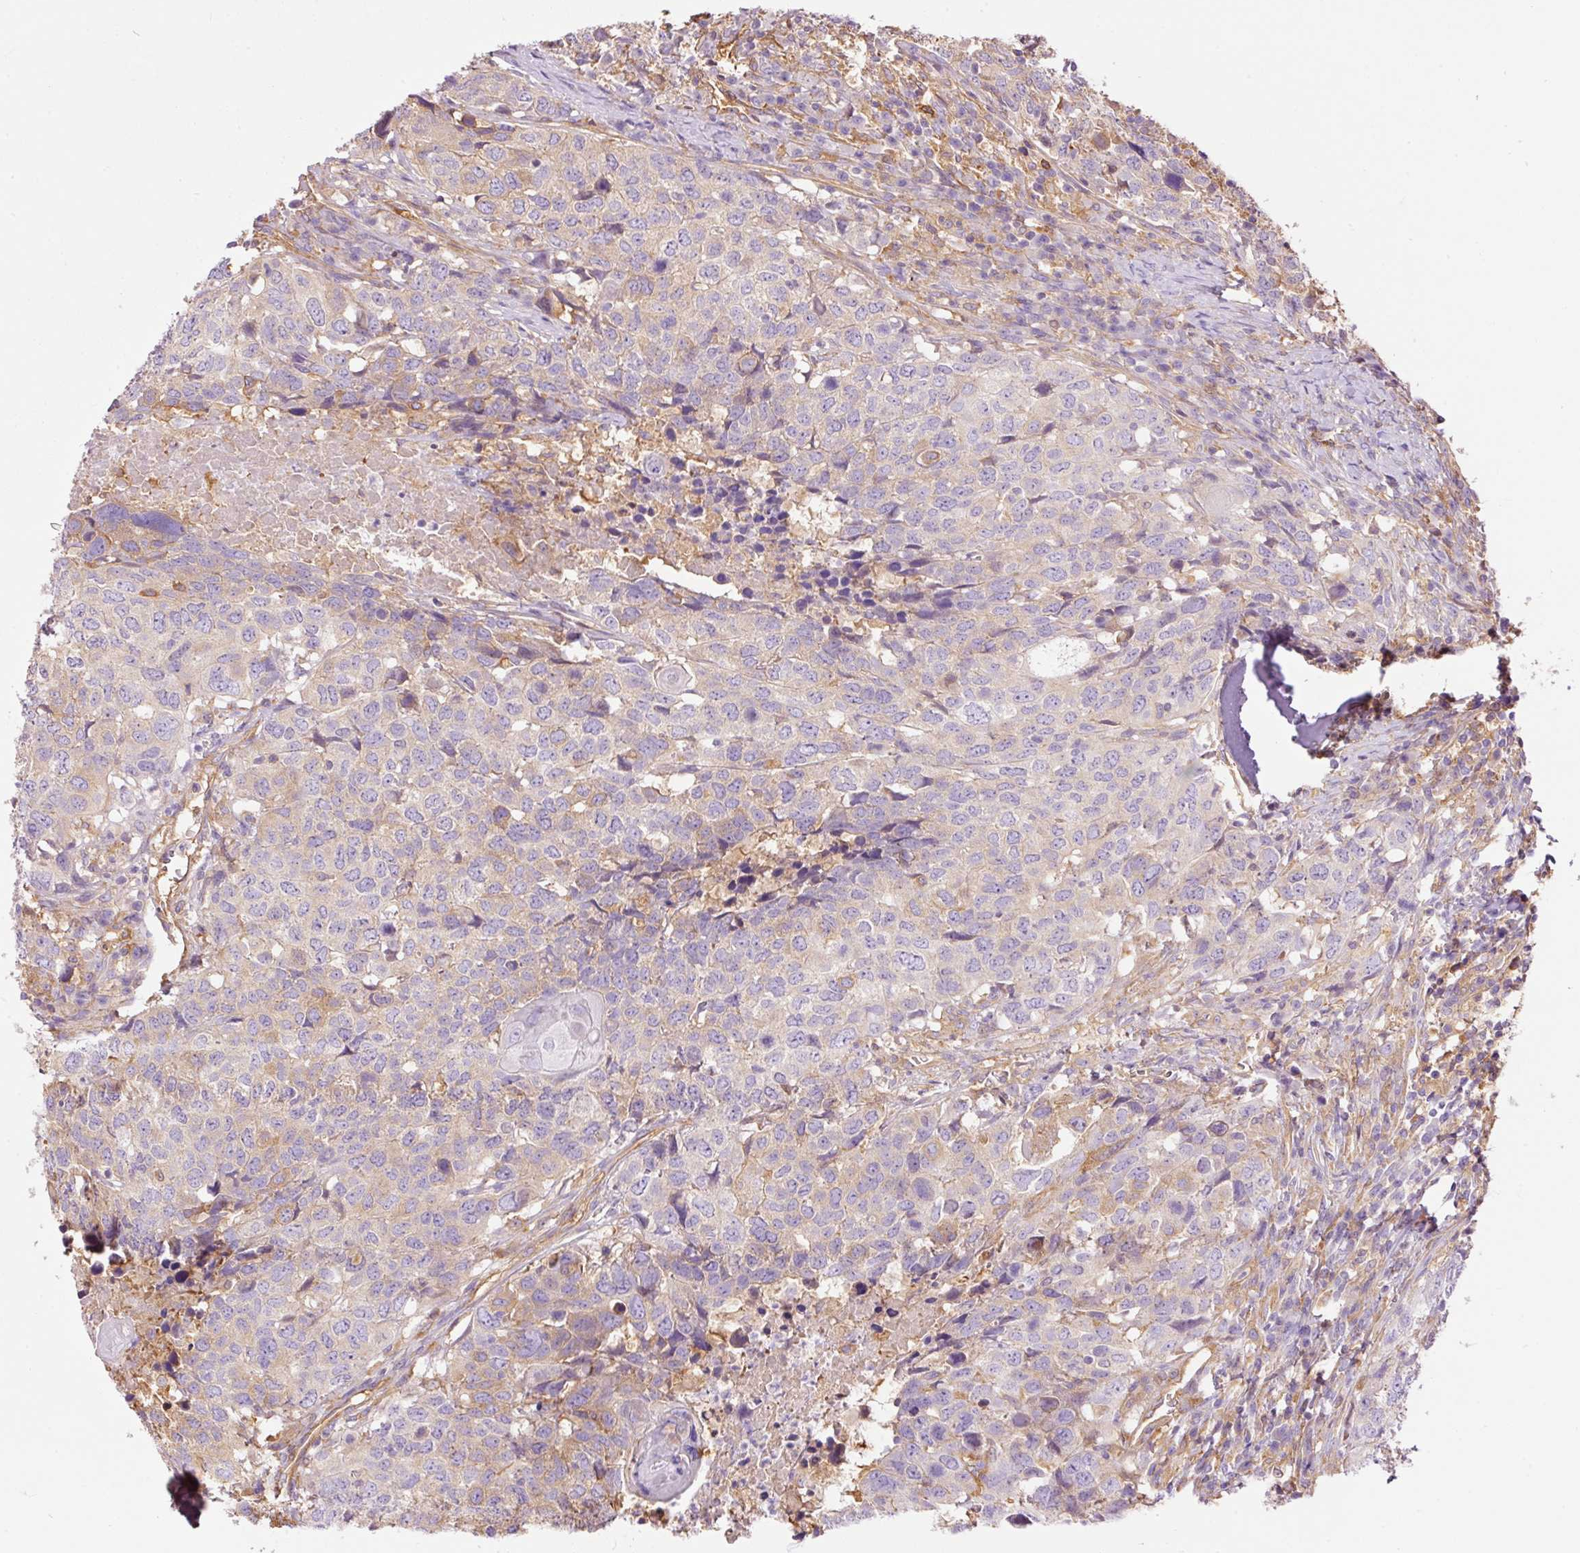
{"staining": {"intensity": "weak", "quantity": "<25%", "location": "cytoplasmic/membranous"}, "tissue": "head and neck cancer", "cell_type": "Tumor cells", "image_type": "cancer", "snomed": [{"axis": "morphology", "description": "Normal tissue, NOS"}, {"axis": "morphology", "description": "Squamous cell carcinoma, NOS"}, {"axis": "topography", "description": "Skeletal muscle"}, {"axis": "topography", "description": "Vascular tissue"}, {"axis": "topography", "description": "Peripheral nerve tissue"}, {"axis": "topography", "description": "Head-Neck"}], "caption": "Head and neck squamous cell carcinoma was stained to show a protein in brown. There is no significant staining in tumor cells.", "gene": "IL10RB", "patient": {"sex": "male", "age": 66}}